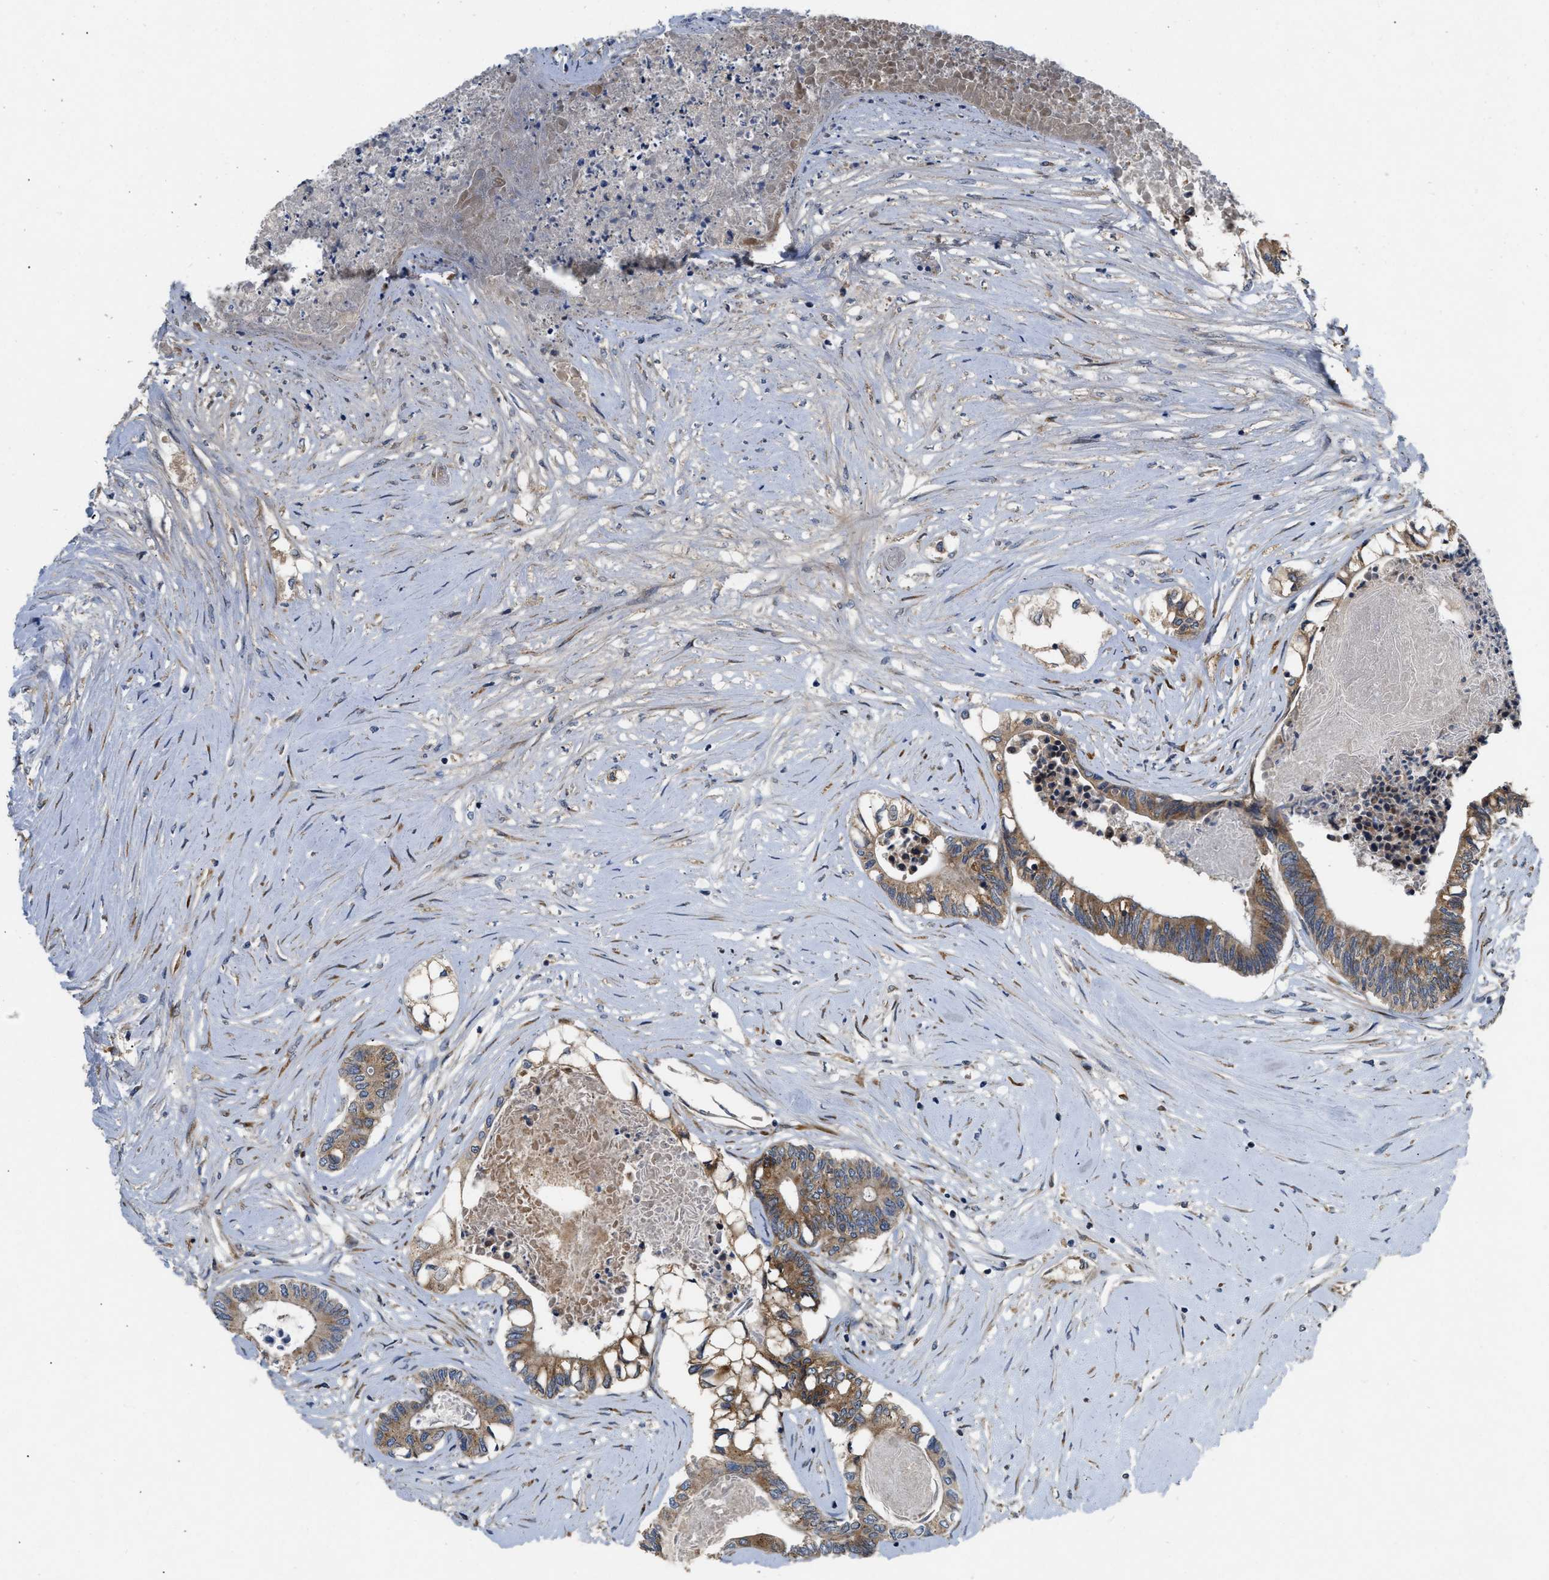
{"staining": {"intensity": "moderate", "quantity": ">75%", "location": "cytoplasmic/membranous"}, "tissue": "colorectal cancer", "cell_type": "Tumor cells", "image_type": "cancer", "snomed": [{"axis": "morphology", "description": "Adenocarcinoma, NOS"}, {"axis": "topography", "description": "Rectum"}], "caption": "Immunohistochemical staining of adenocarcinoma (colorectal) reveals moderate cytoplasmic/membranous protein positivity in about >75% of tumor cells.", "gene": "GGCX", "patient": {"sex": "male", "age": 63}}